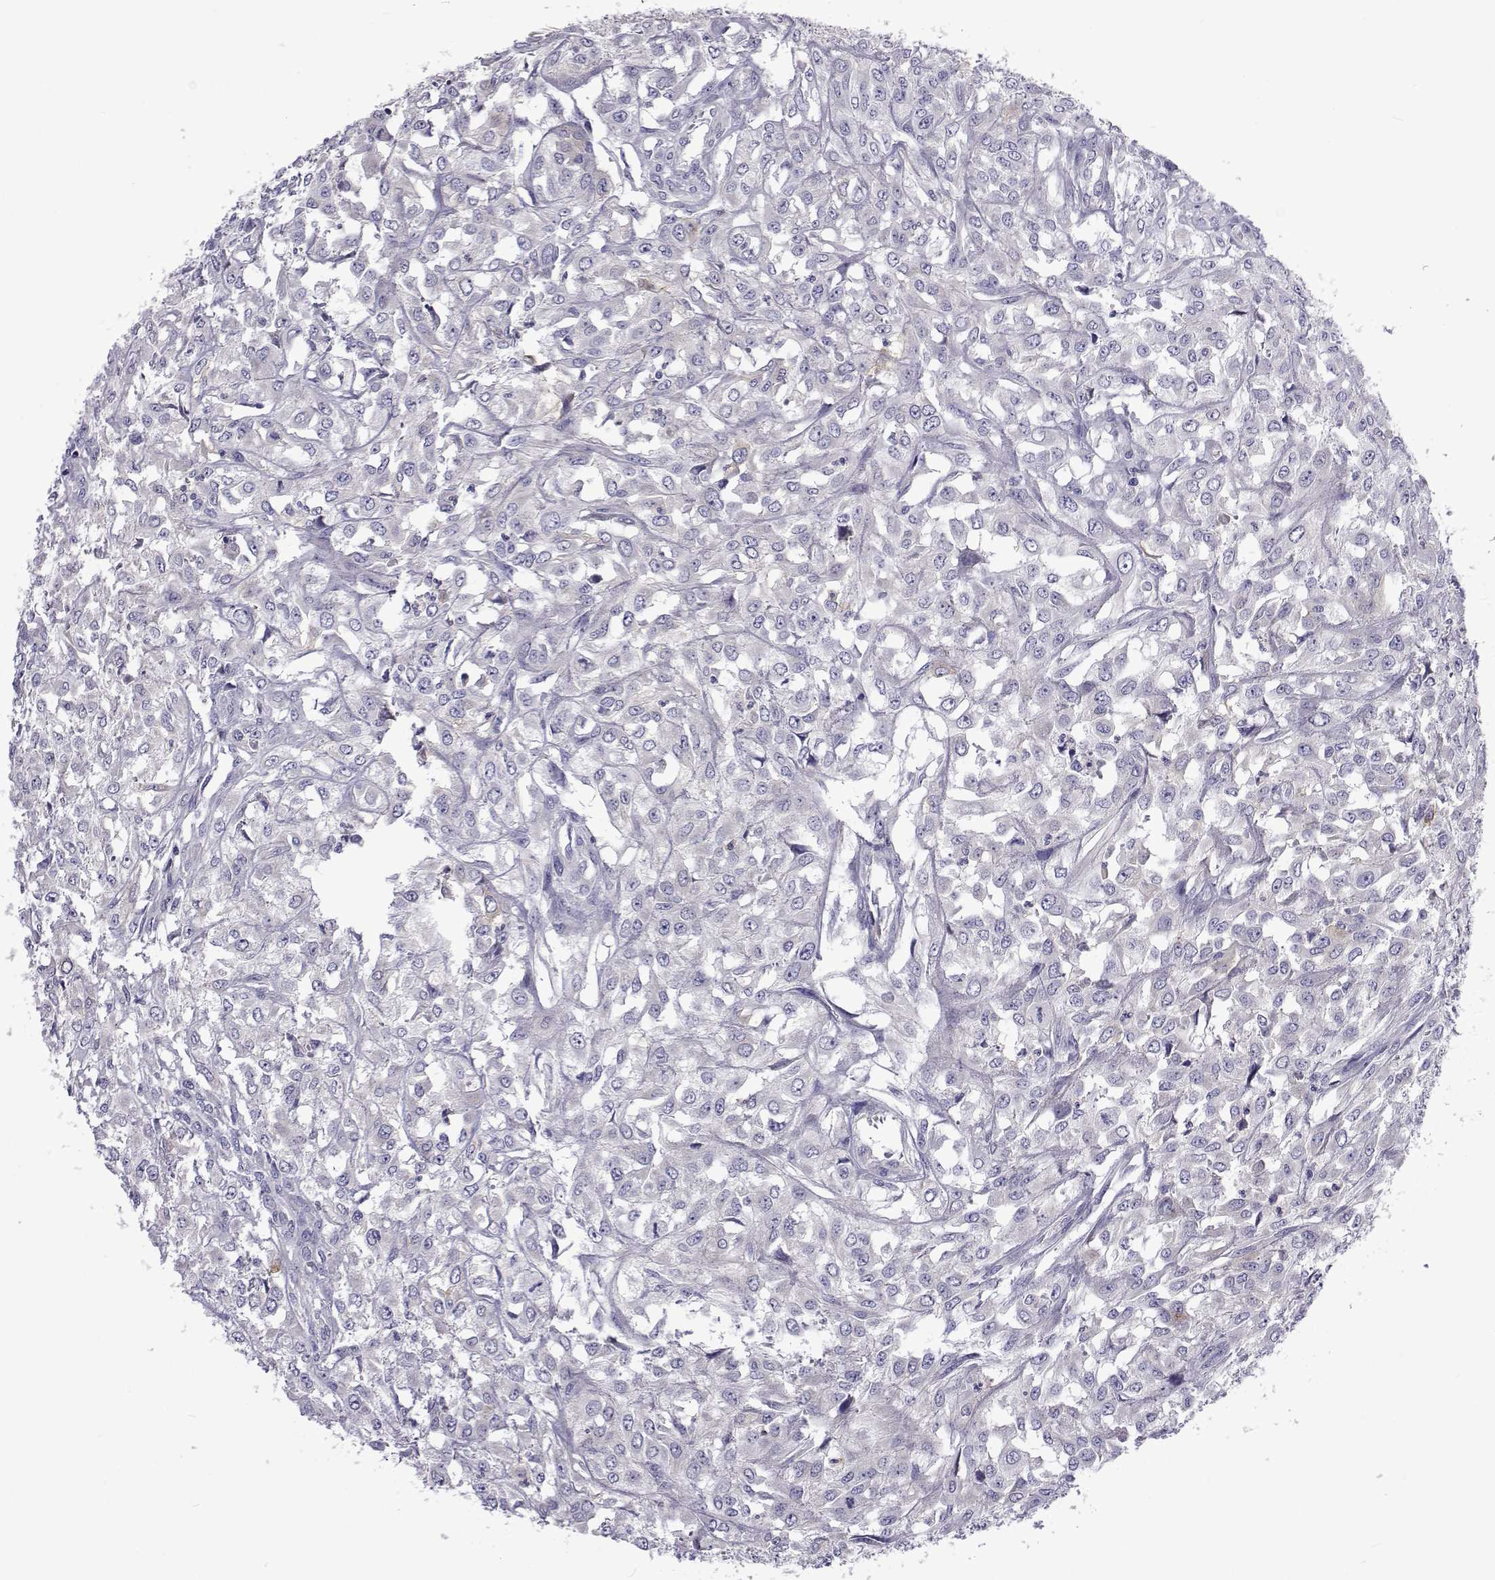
{"staining": {"intensity": "negative", "quantity": "none", "location": "none"}, "tissue": "urothelial cancer", "cell_type": "Tumor cells", "image_type": "cancer", "snomed": [{"axis": "morphology", "description": "Urothelial carcinoma, High grade"}, {"axis": "topography", "description": "Urinary bladder"}], "caption": "DAB immunohistochemical staining of human urothelial cancer shows no significant expression in tumor cells.", "gene": "NPR3", "patient": {"sex": "male", "age": 67}}